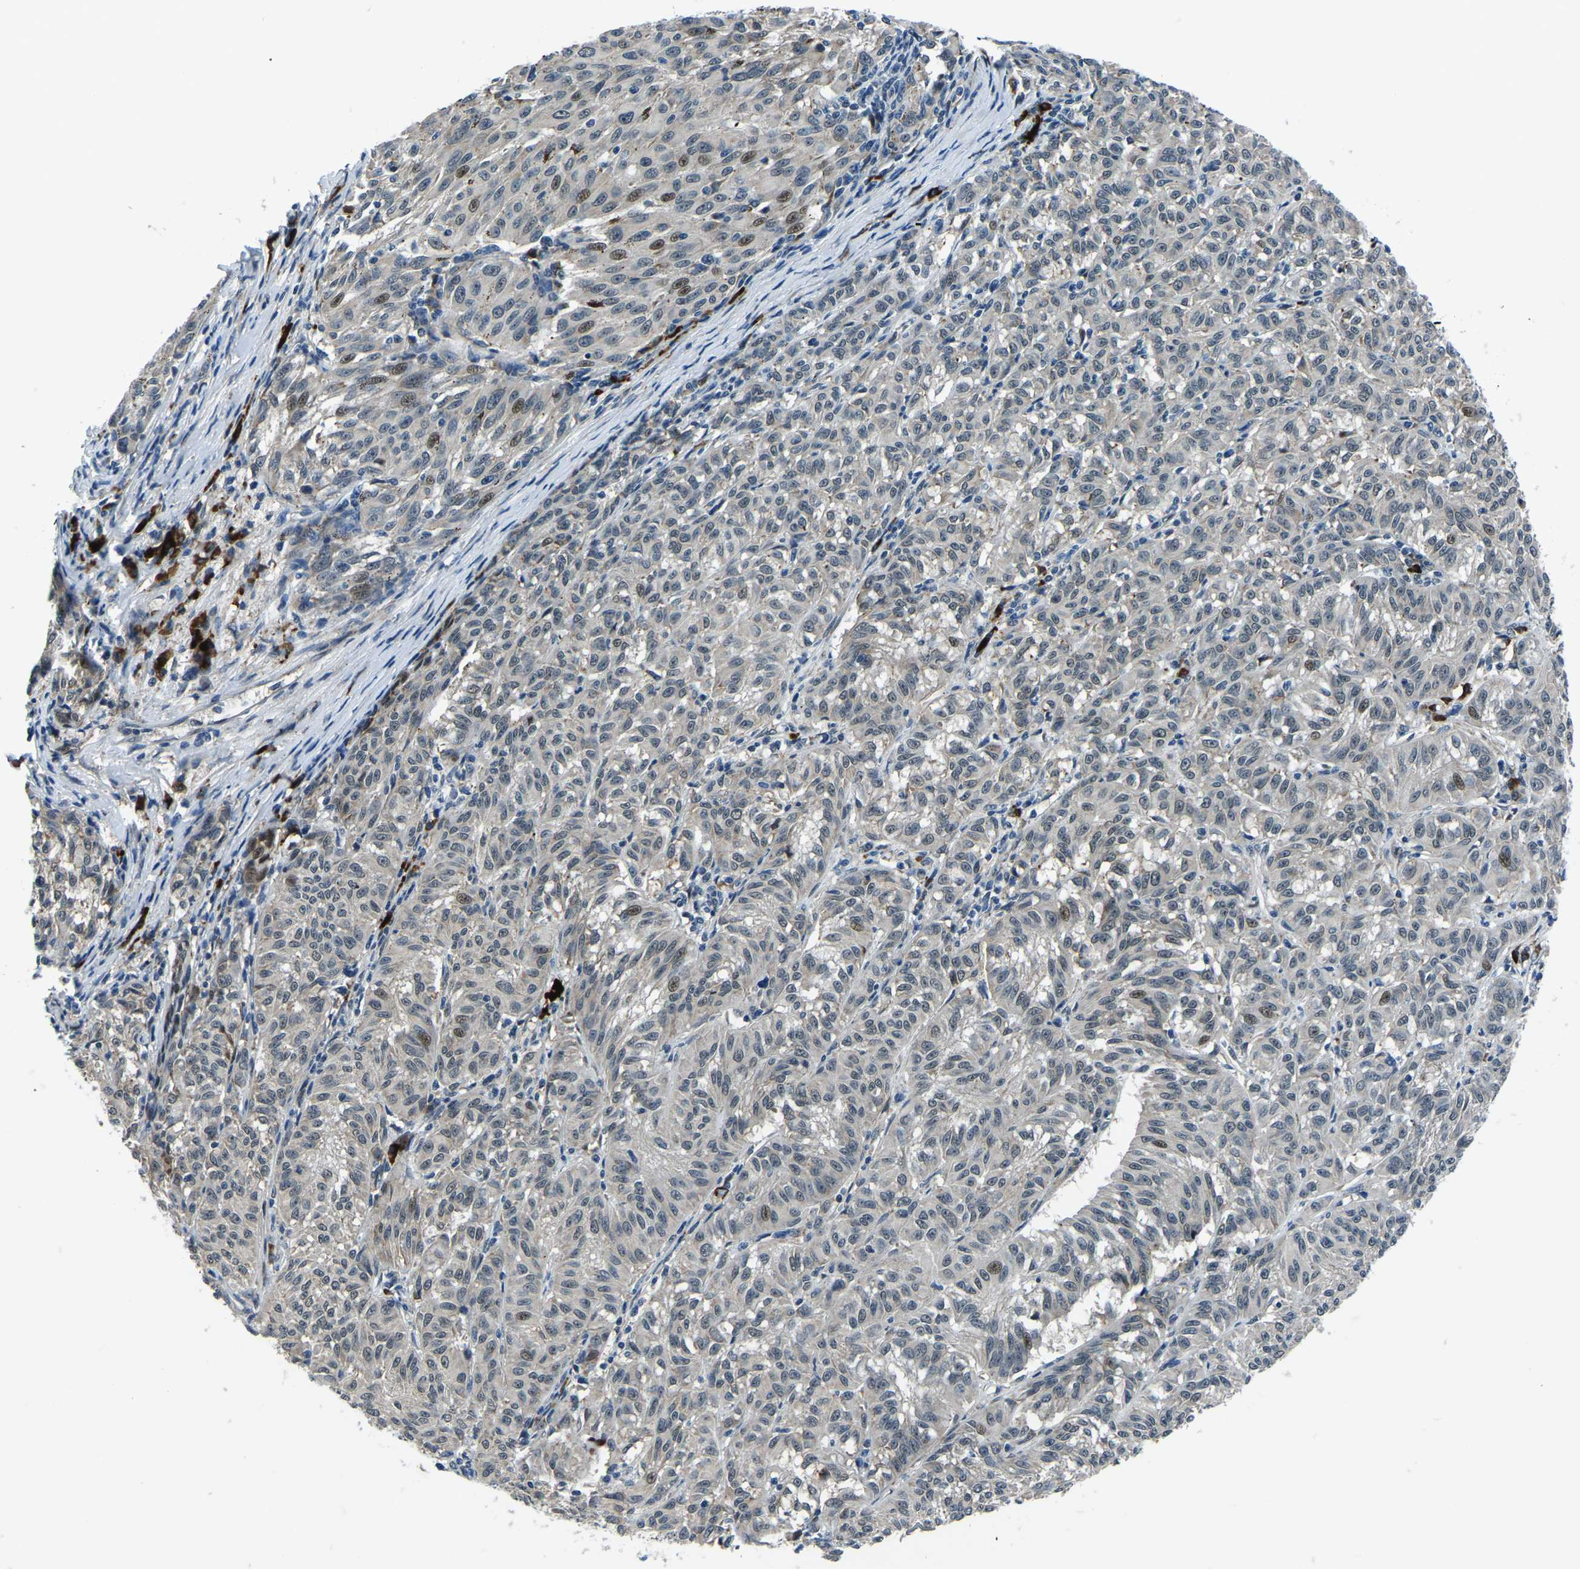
{"staining": {"intensity": "moderate", "quantity": "<25%", "location": "nuclear"}, "tissue": "melanoma", "cell_type": "Tumor cells", "image_type": "cancer", "snomed": [{"axis": "morphology", "description": "Malignant melanoma, NOS"}, {"axis": "topography", "description": "Skin"}], "caption": "Immunohistochemistry (IHC) (DAB (3,3'-diaminobenzidine)) staining of human malignant melanoma exhibits moderate nuclear protein staining in about <25% of tumor cells. (Stains: DAB (3,3'-diaminobenzidine) in brown, nuclei in blue, Microscopy: brightfield microscopy at high magnification).", "gene": "ING2", "patient": {"sex": "female", "age": 72}}